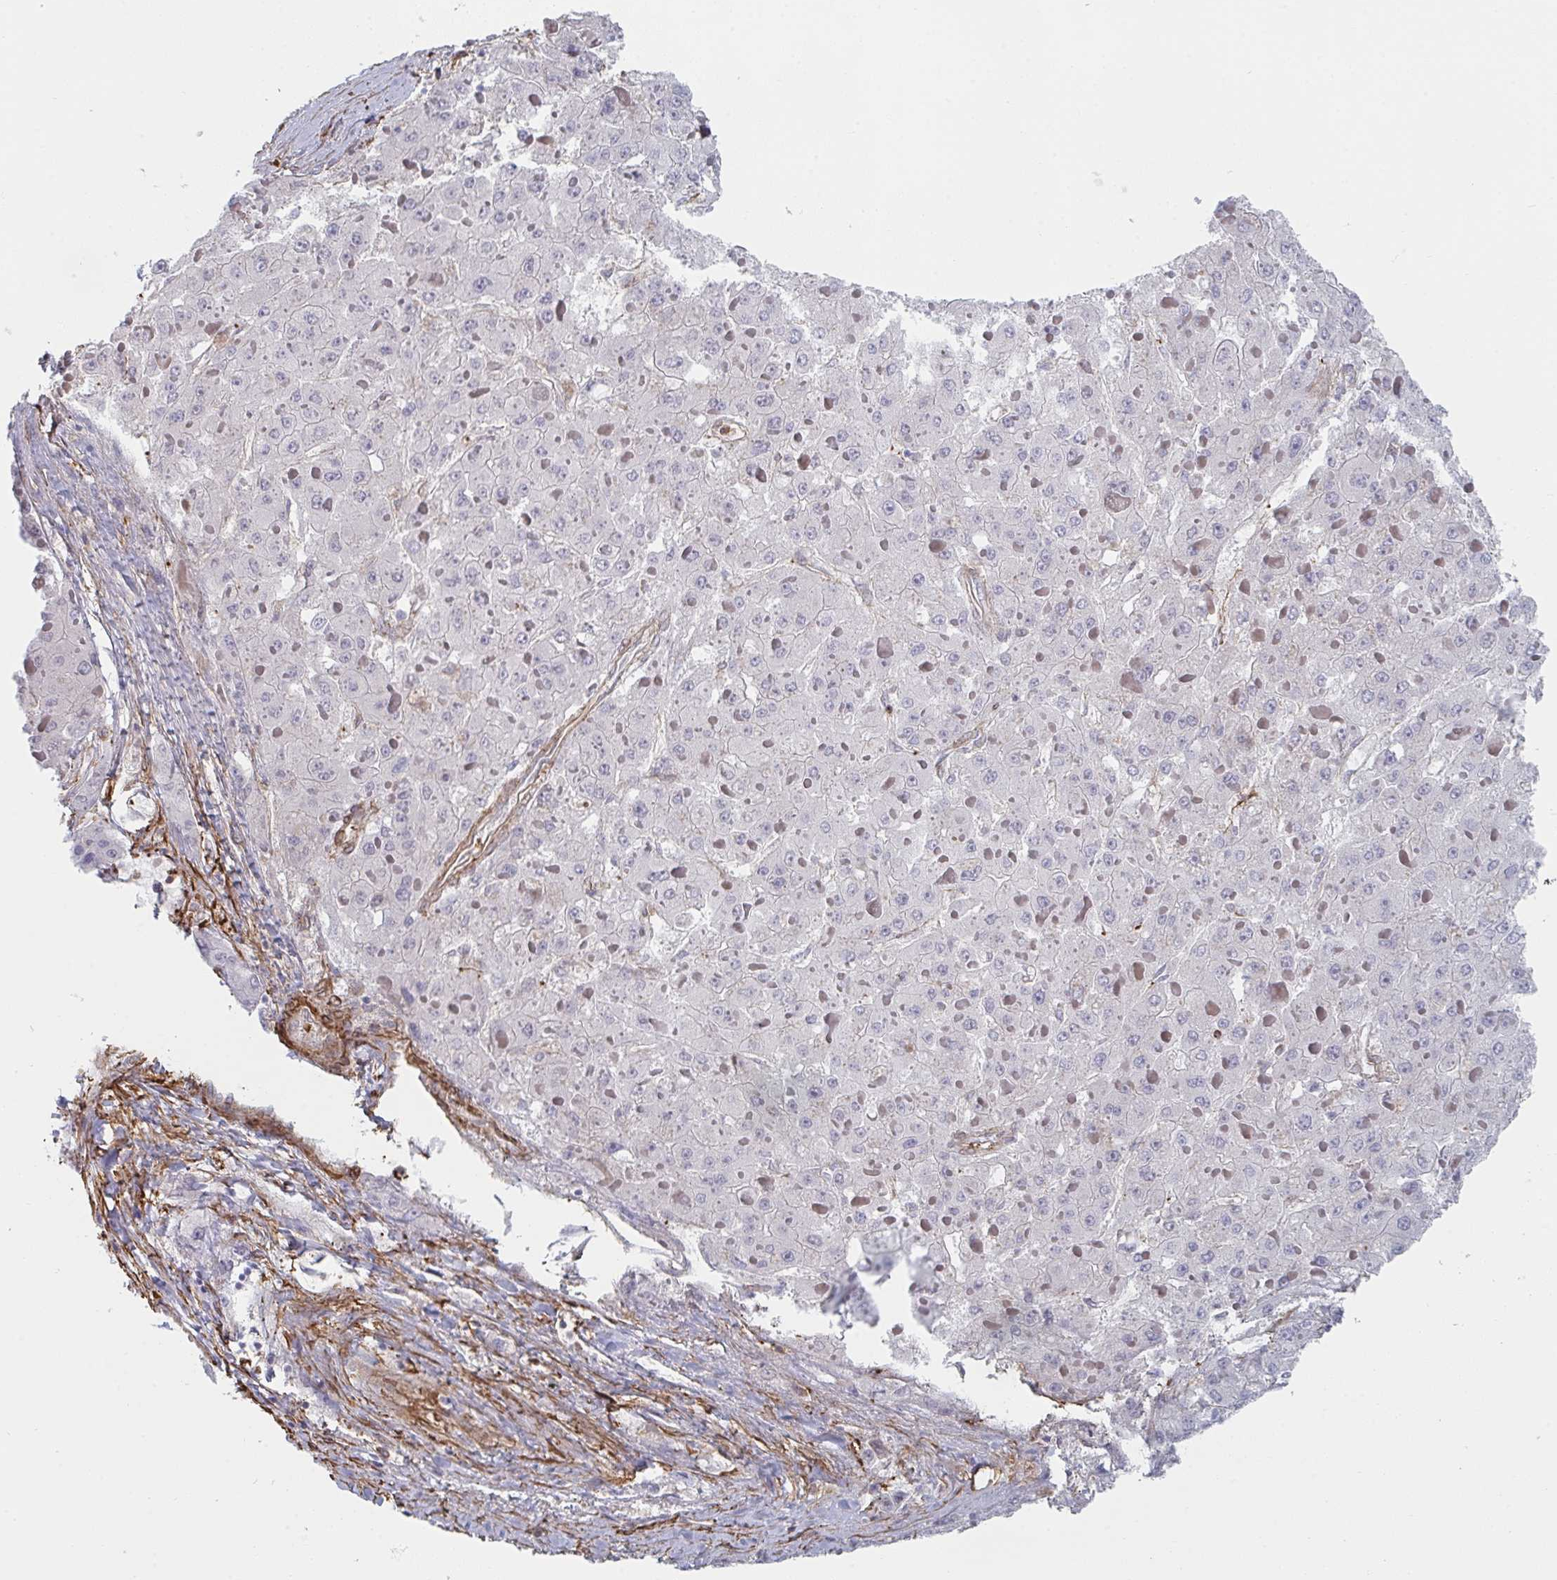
{"staining": {"intensity": "negative", "quantity": "none", "location": "none"}, "tissue": "liver cancer", "cell_type": "Tumor cells", "image_type": "cancer", "snomed": [{"axis": "morphology", "description": "Carcinoma, Hepatocellular, NOS"}, {"axis": "topography", "description": "Liver"}], "caption": "A high-resolution histopathology image shows immunohistochemistry staining of liver cancer, which demonstrates no significant positivity in tumor cells.", "gene": "NEURL4", "patient": {"sex": "female", "age": 73}}